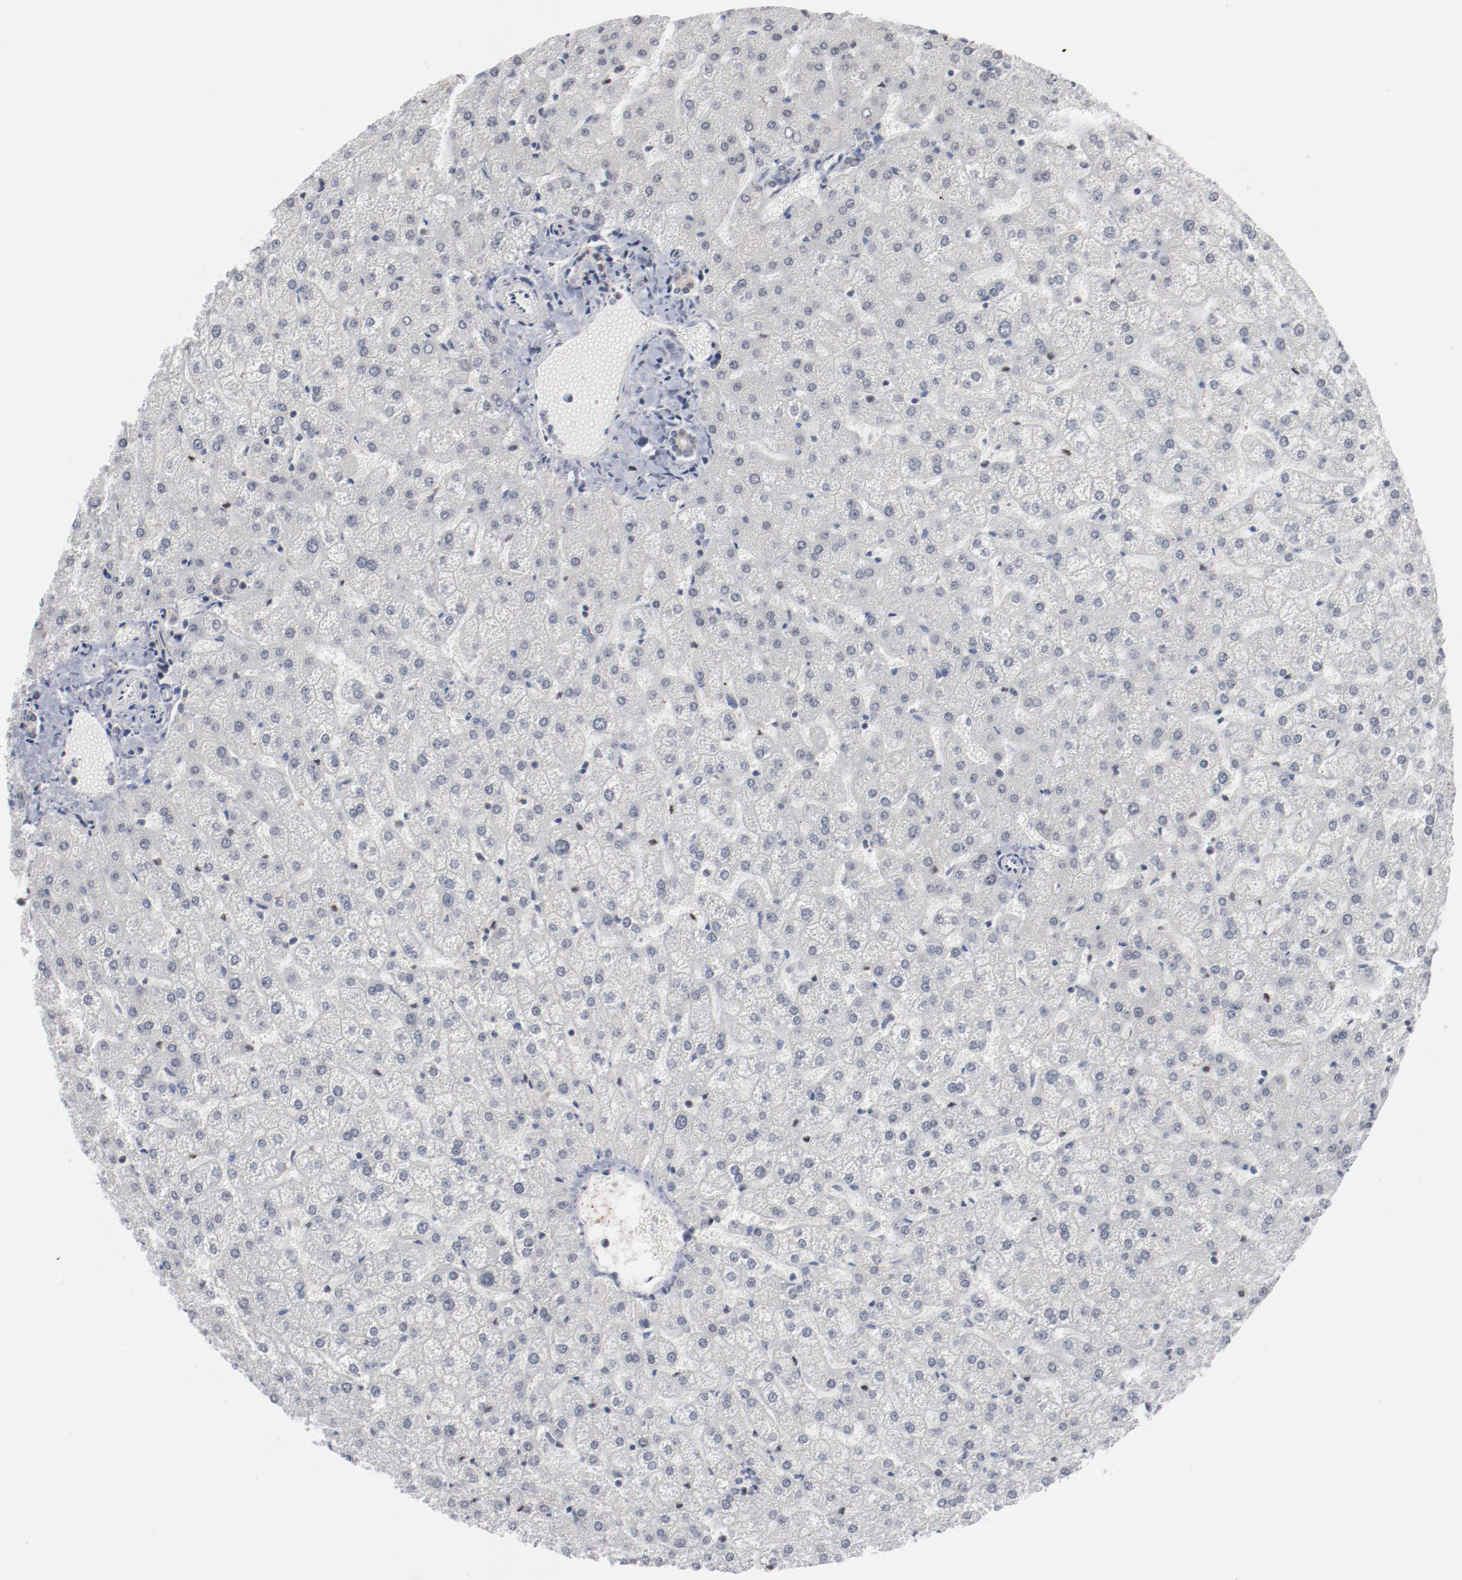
{"staining": {"intensity": "negative", "quantity": "none", "location": "none"}, "tissue": "liver", "cell_type": "Cholangiocytes", "image_type": "normal", "snomed": [{"axis": "morphology", "description": "Normal tissue, NOS"}, {"axis": "topography", "description": "Liver"}], "caption": "Immunohistochemical staining of unremarkable human liver exhibits no significant expression in cholangiocytes.", "gene": "BUB3", "patient": {"sex": "female", "age": 32}}